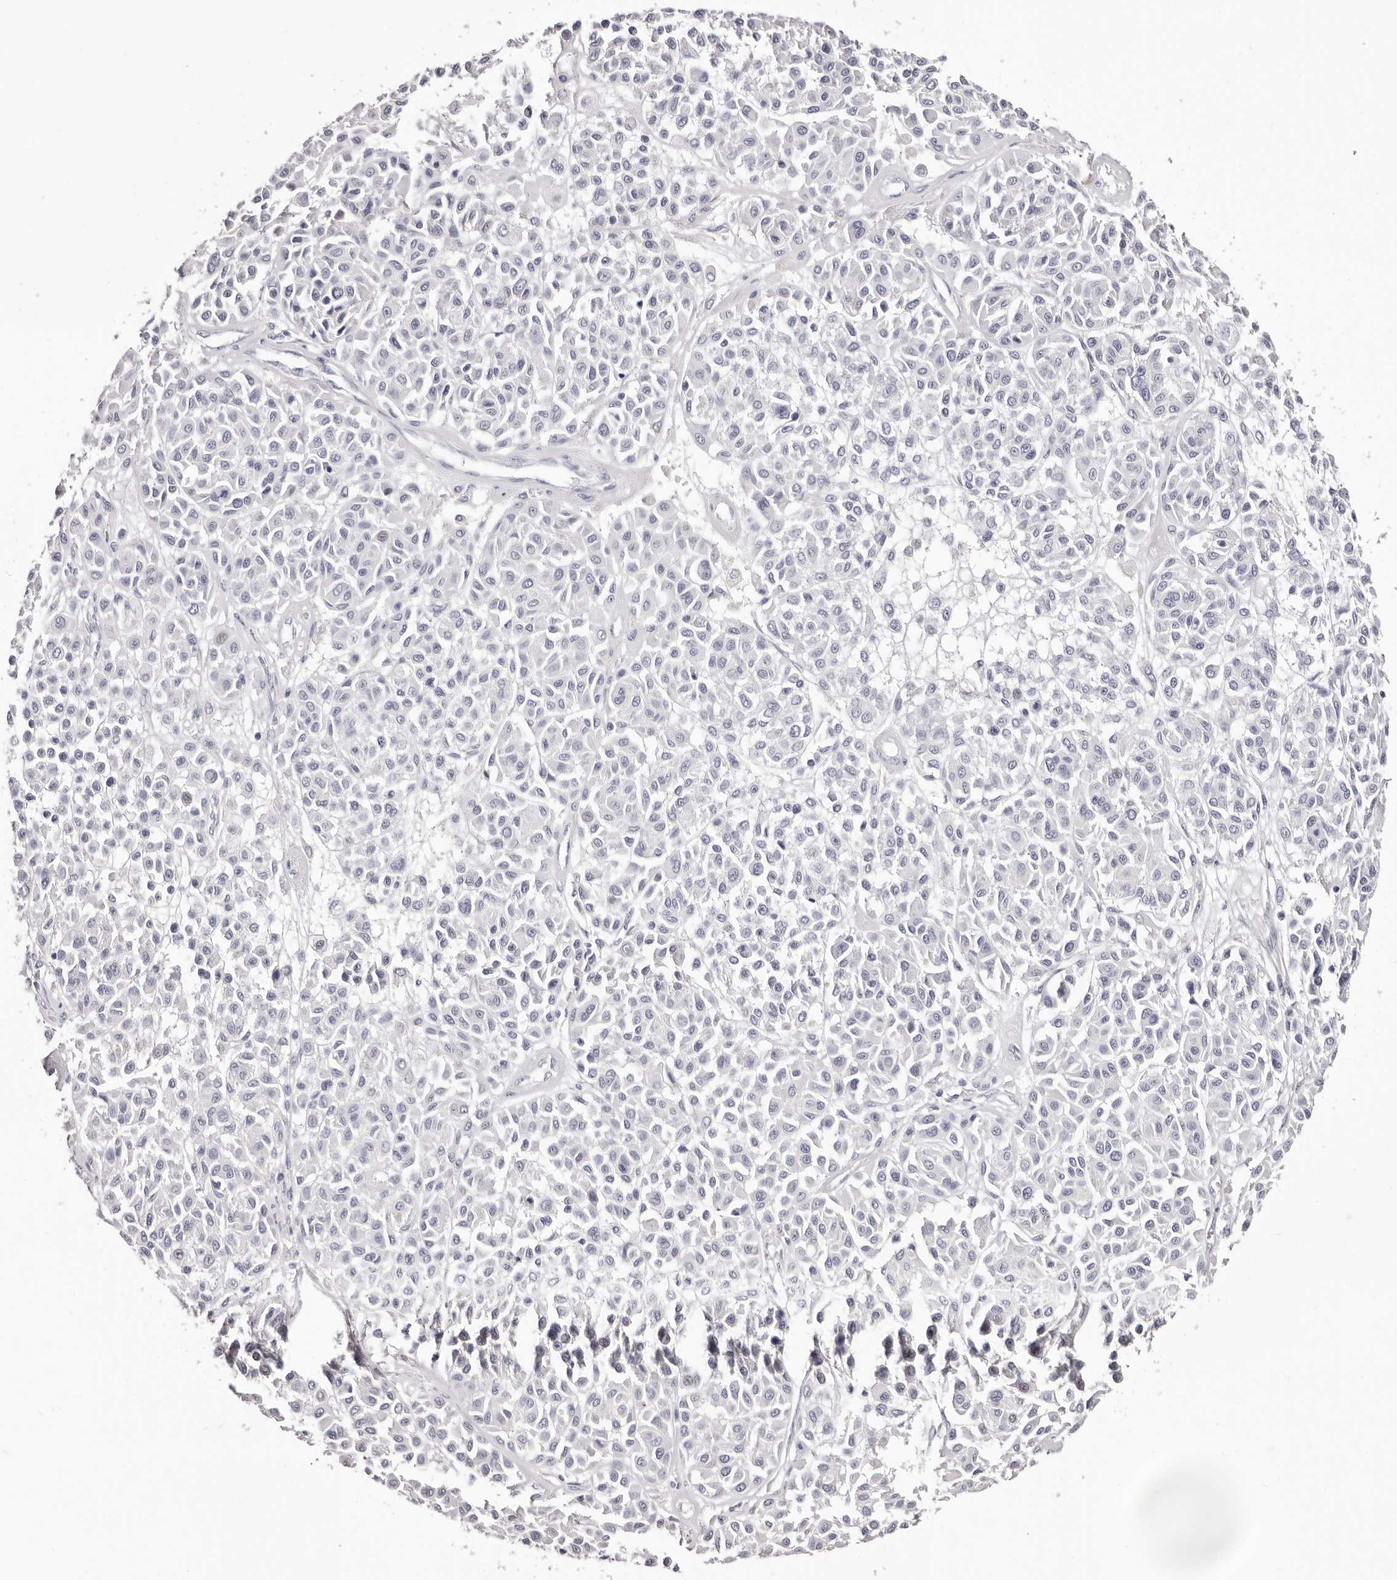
{"staining": {"intensity": "negative", "quantity": "none", "location": "none"}, "tissue": "melanoma", "cell_type": "Tumor cells", "image_type": "cancer", "snomed": [{"axis": "morphology", "description": "Malignant melanoma, Metastatic site"}, {"axis": "topography", "description": "Soft tissue"}], "caption": "IHC histopathology image of human melanoma stained for a protein (brown), which demonstrates no positivity in tumor cells.", "gene": "PF4", "patient": {"sex": "male", "age": 41}}